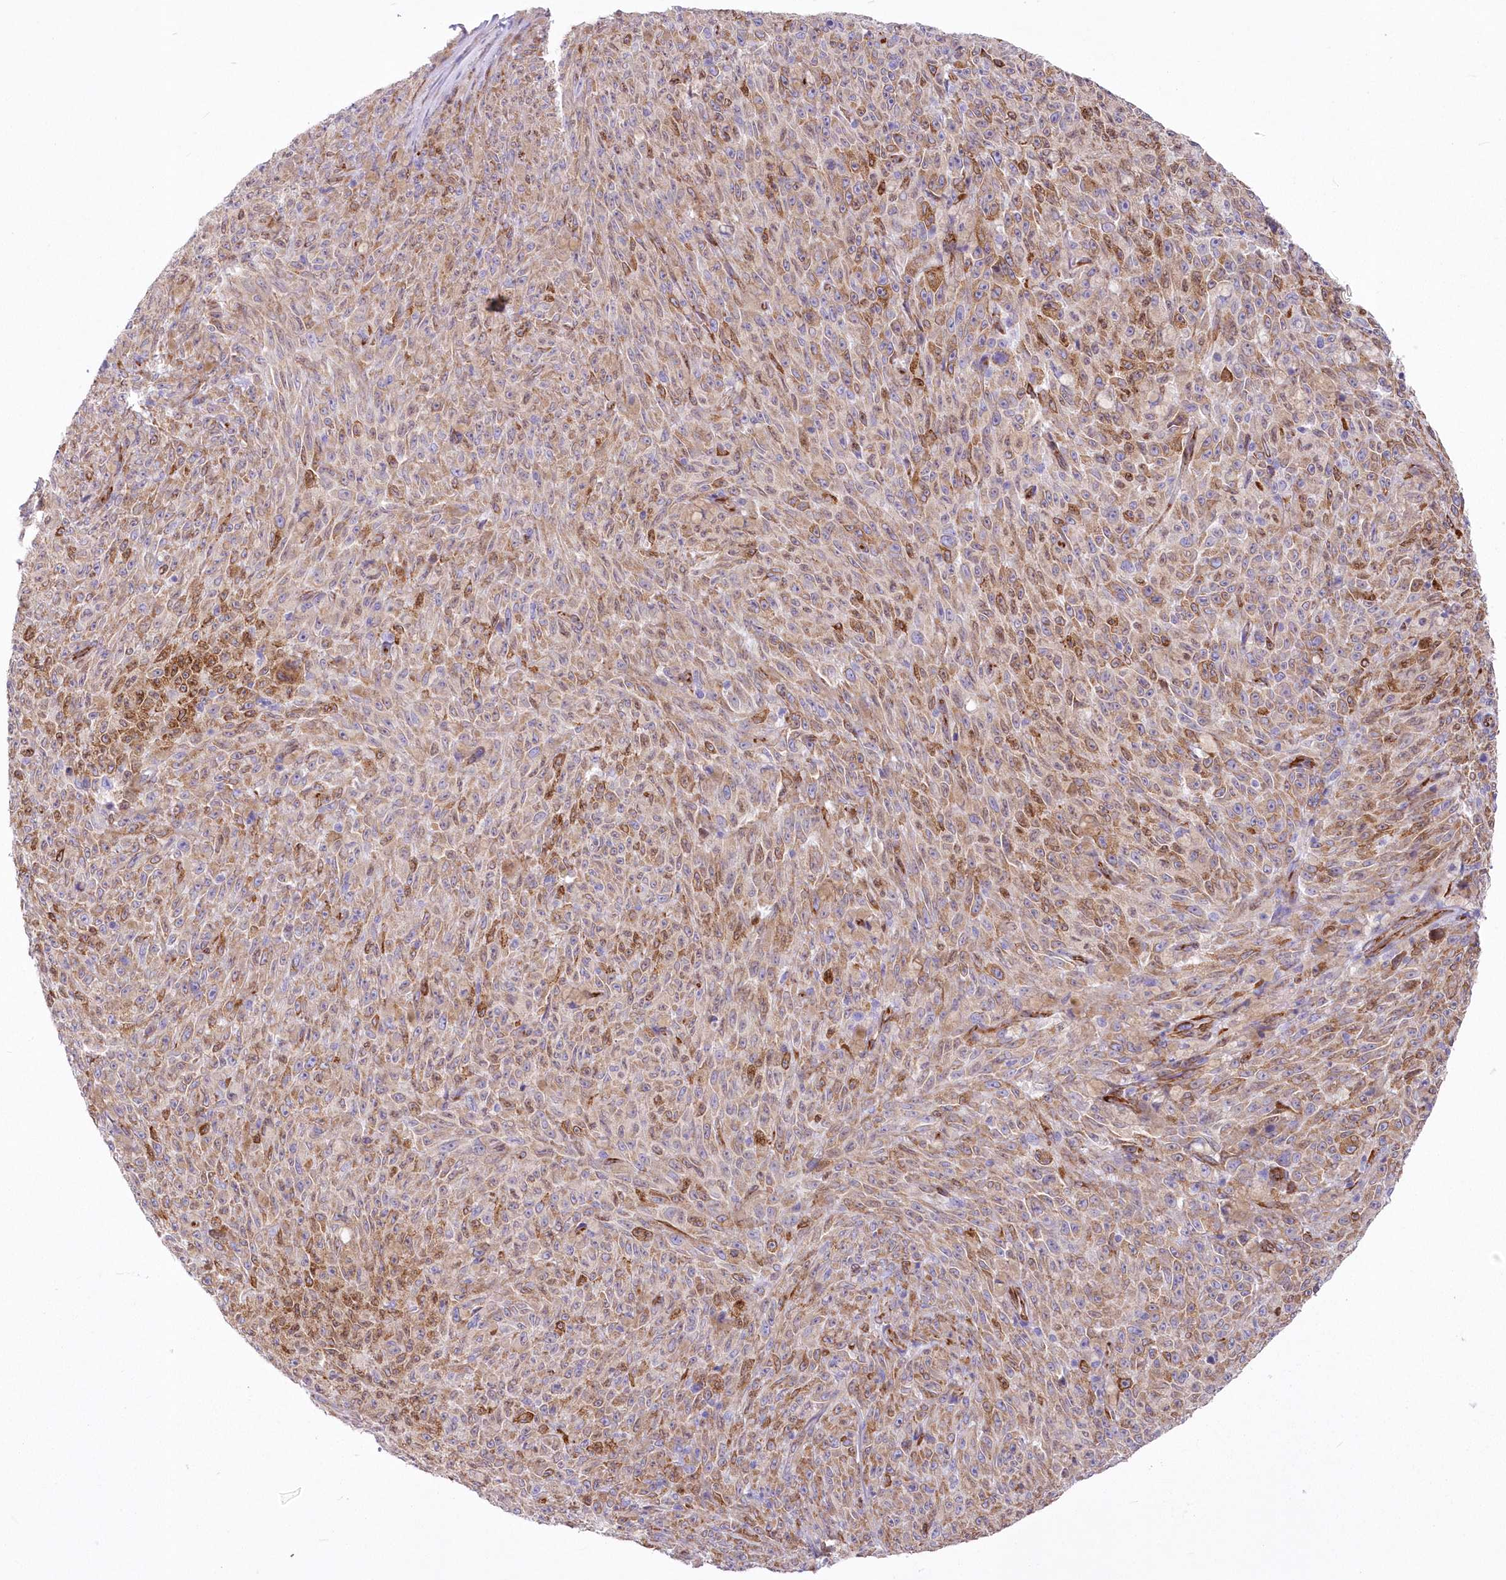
{"staining": {"intensity": "moderate", "quantity": ">75%", "location": "cytoplasmic/membranous"}, "tissue": "melanoma", "cell_type": "Tumor cells", "image_type": "cancer", "snomed": [{"axis": "morphology", "description": "Malignant melanoma, NOS"}, {"axis": "topography", "description": "Skin"}], "caption": "Protein staining shows moderate cytoplasmic/membranous expression in approximately >75% of tumor cells in melanoma. Immunohistochemistry (ihc) stains the protein in brown and the nuclei are stained blue.", "gene": "YTHDC2", "patient": {"sex": "female", "age": 82}}